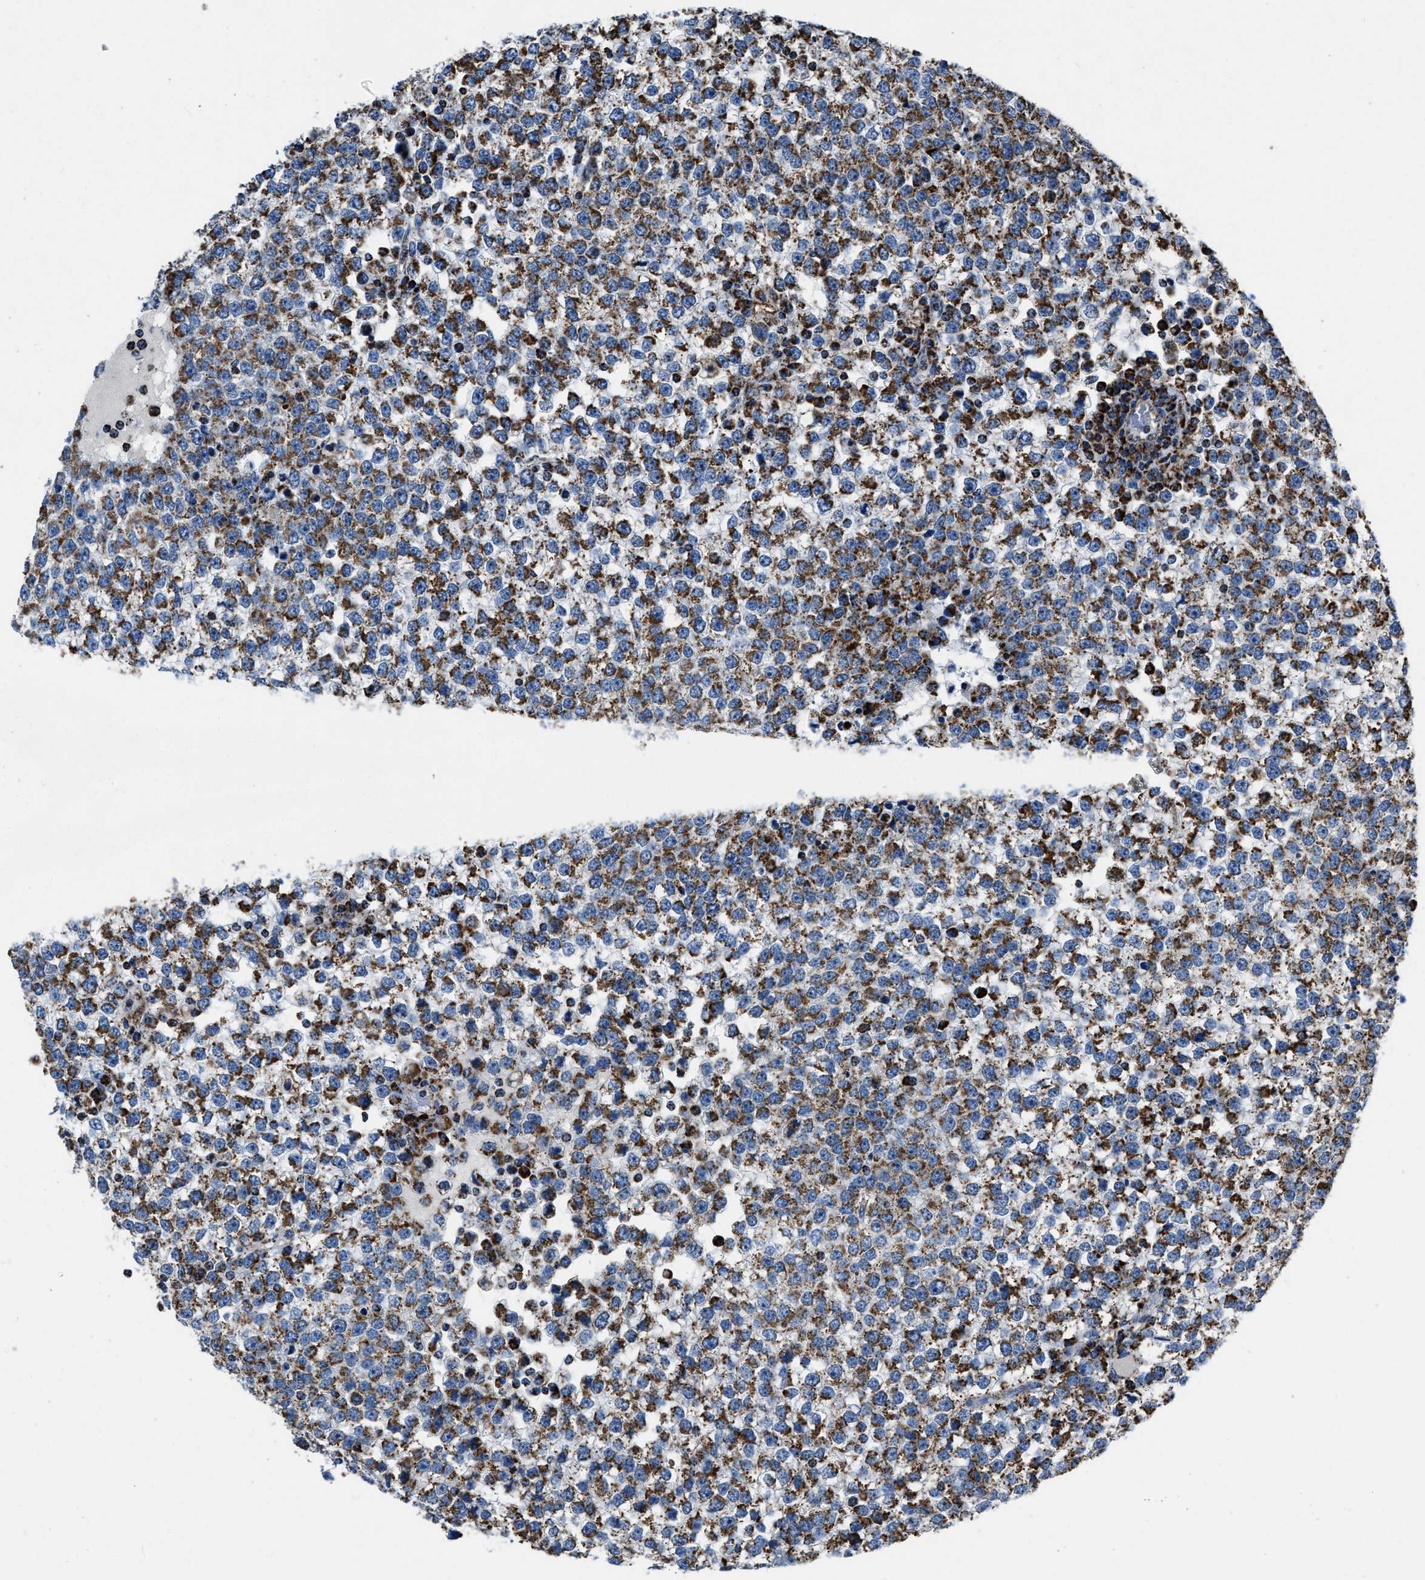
{"staining": {"intensity": "moderate", "quantity": ">75%", "location": "cytoplasmic/membranous"}, "tissue": "testis cancer", "cell_type": "Tumor cells", "image_type": "cancer", "snomed": [{"axis": "morphology", "description": "Seminoma, NOS"}, {"axis": "topography", "description": "Testis"}], "caption": "Tumor cells exhibit moderate cytoplasmic/membranous staining in approximately >75% of cells in testis seminoma. (brown staining indicates protein expression, while blue staining denotes nuclei).", "gene": "NSD3", "patient": {"sex": "male", "age": 65}}